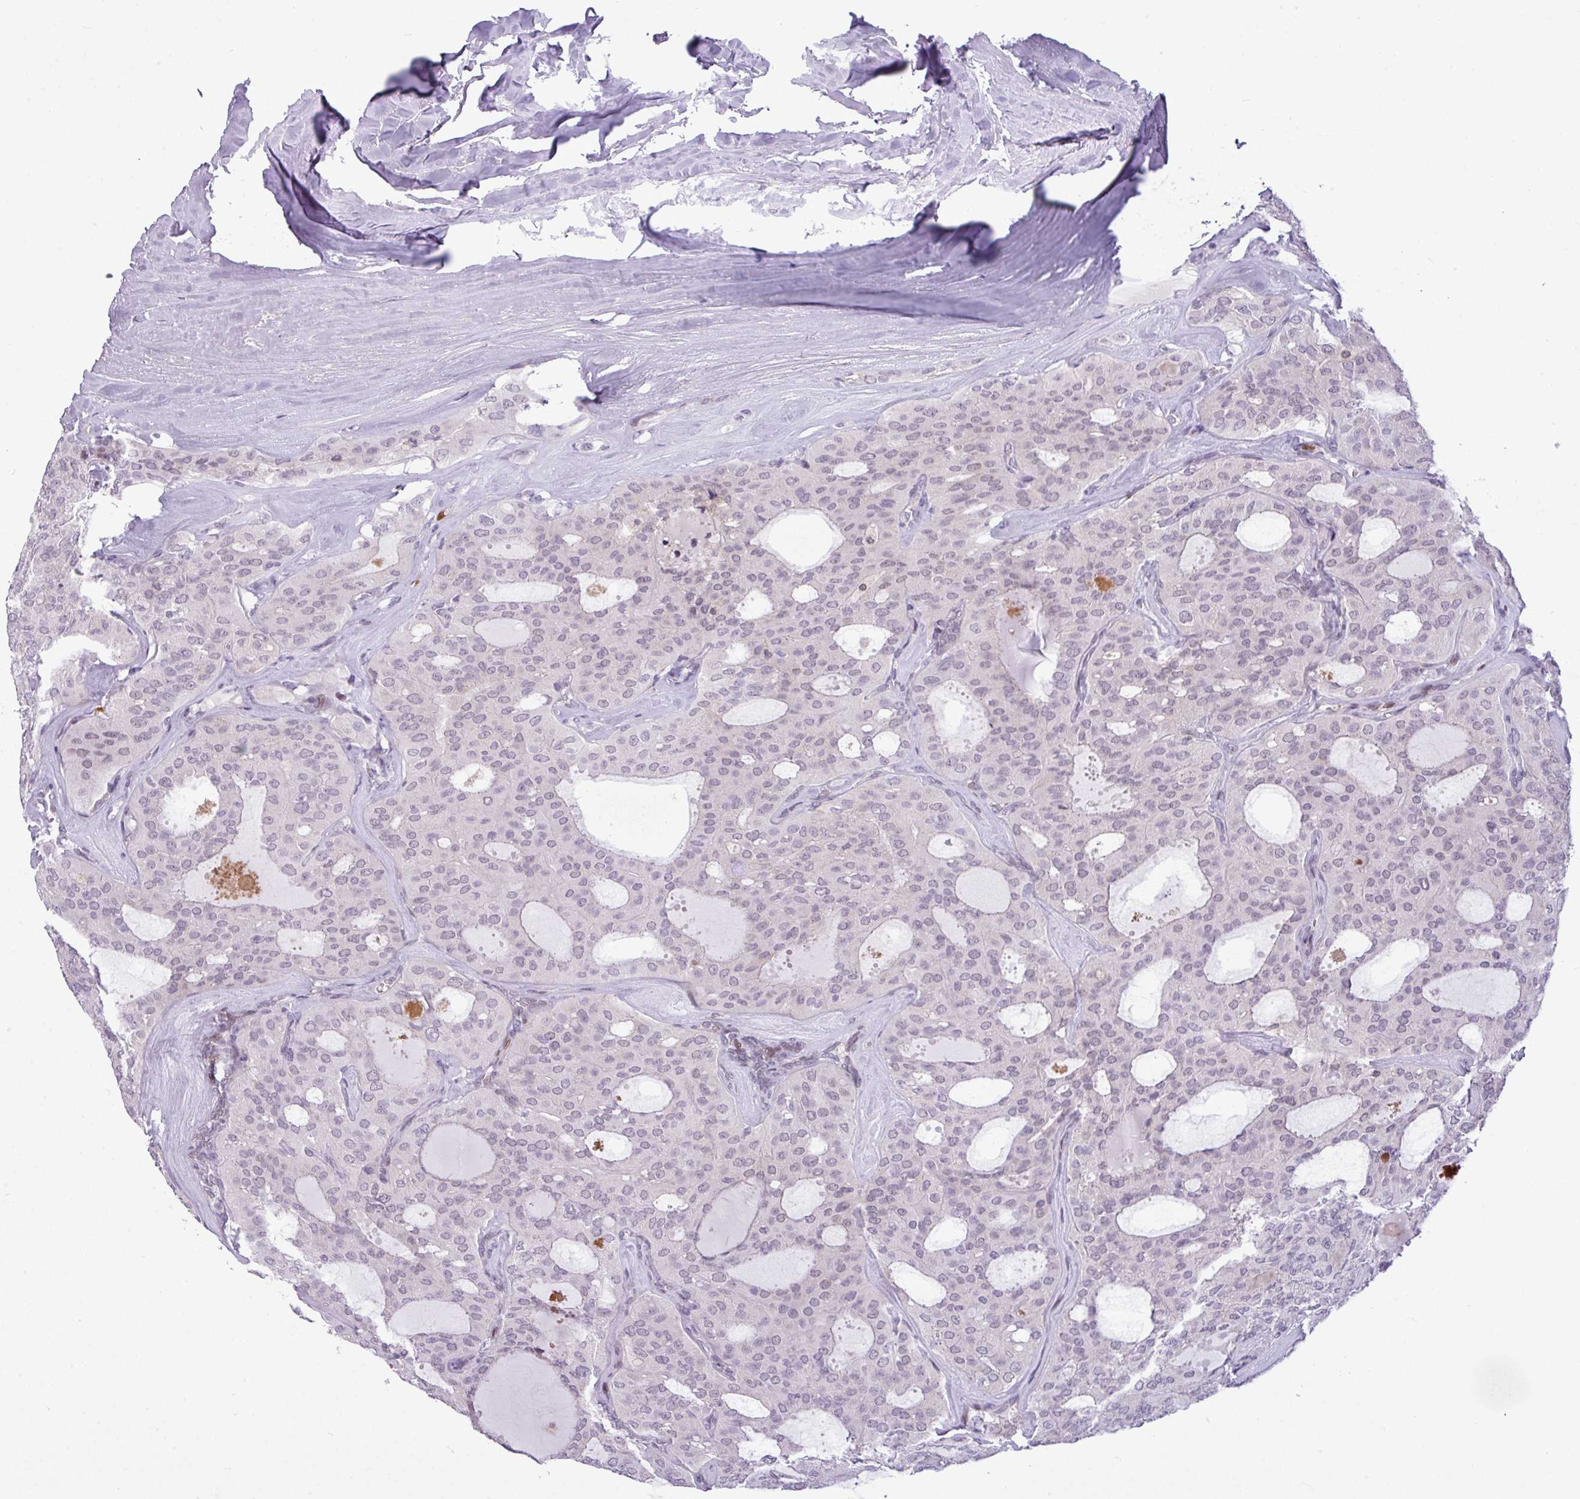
{"staining": {"intensity": "negative", "quantity": "none", "location": "none"}, "tissue": "thyroid cancer", "cell_type": "Tumor cells", "image_type": "cancer", "snomed": [{"axis": "morphology", "description": "Follicular adenoma carcinoma, NOS"}, {"axis": "topography", "description": "Thyroid gland"}], "caption": "Human follicular adenoma carcinoma (thyroid) stained for a protein using IHC demonstrates no staining in tumor cells.", "gene": "SLC66A2", "patient": {"sex": "male", "age": 75}}